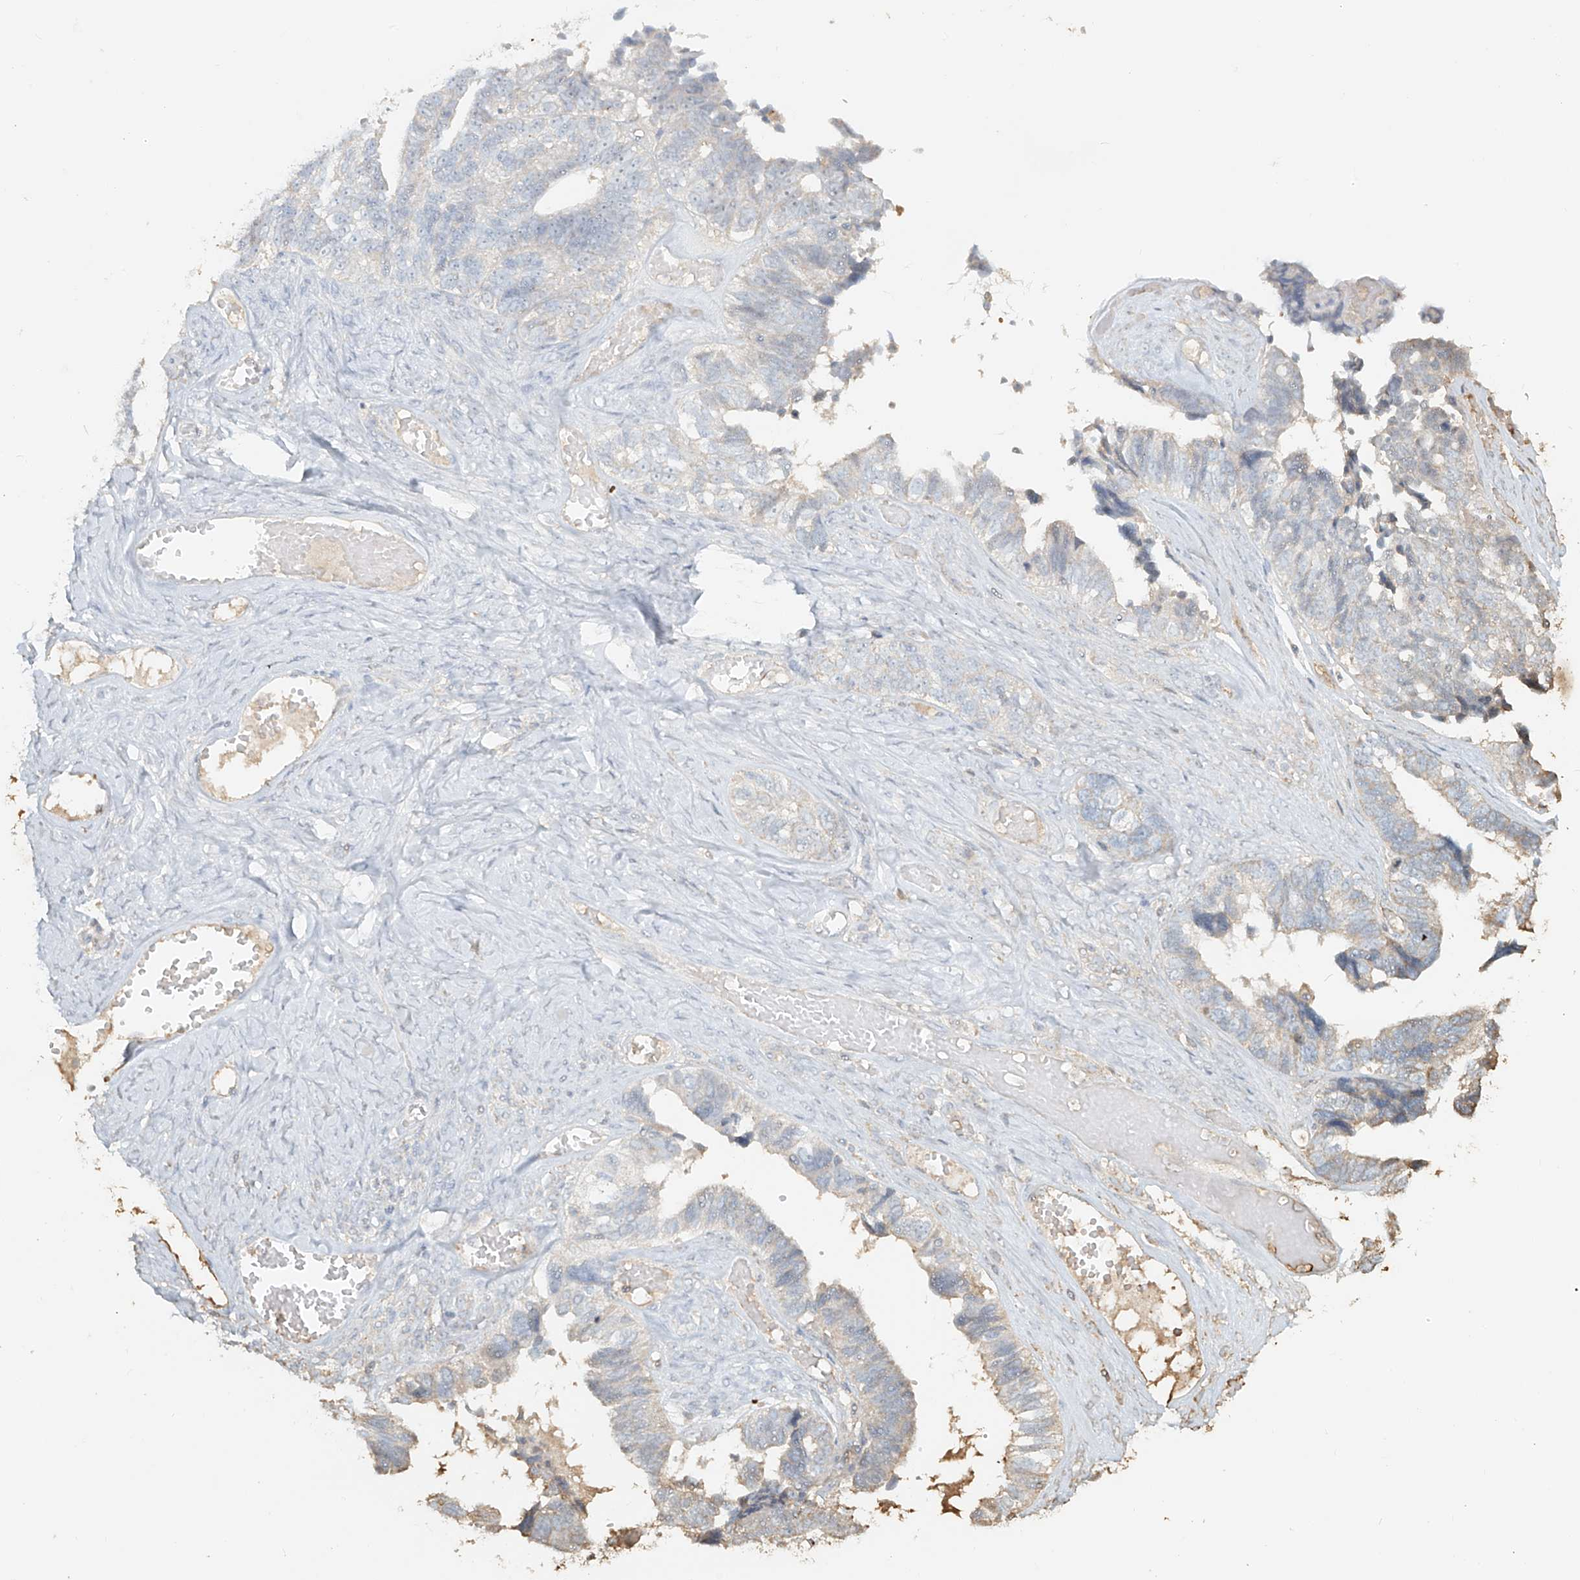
{"staining": {"intensity": "negative", "quantity": "none", "location": "none"}, "tissue": "ovarian cancer", "cell_type": "Tumor cells", "image_type": "cancer", "snomed": [{"axis": "morphology", "description": "Cystadenocarcinoma, serous, NOS"}, {"axis": "topography", "description": "Ovary"}], "caption": "Tumor cells show no significant protein staining in ovarian serous cystadenocarcinoma. (DAB immunohistochemistry visualized using brightfield microscopy, high magnification).", "gene": "NPHS1", "patient": {"sex": "female", "age": 79}}